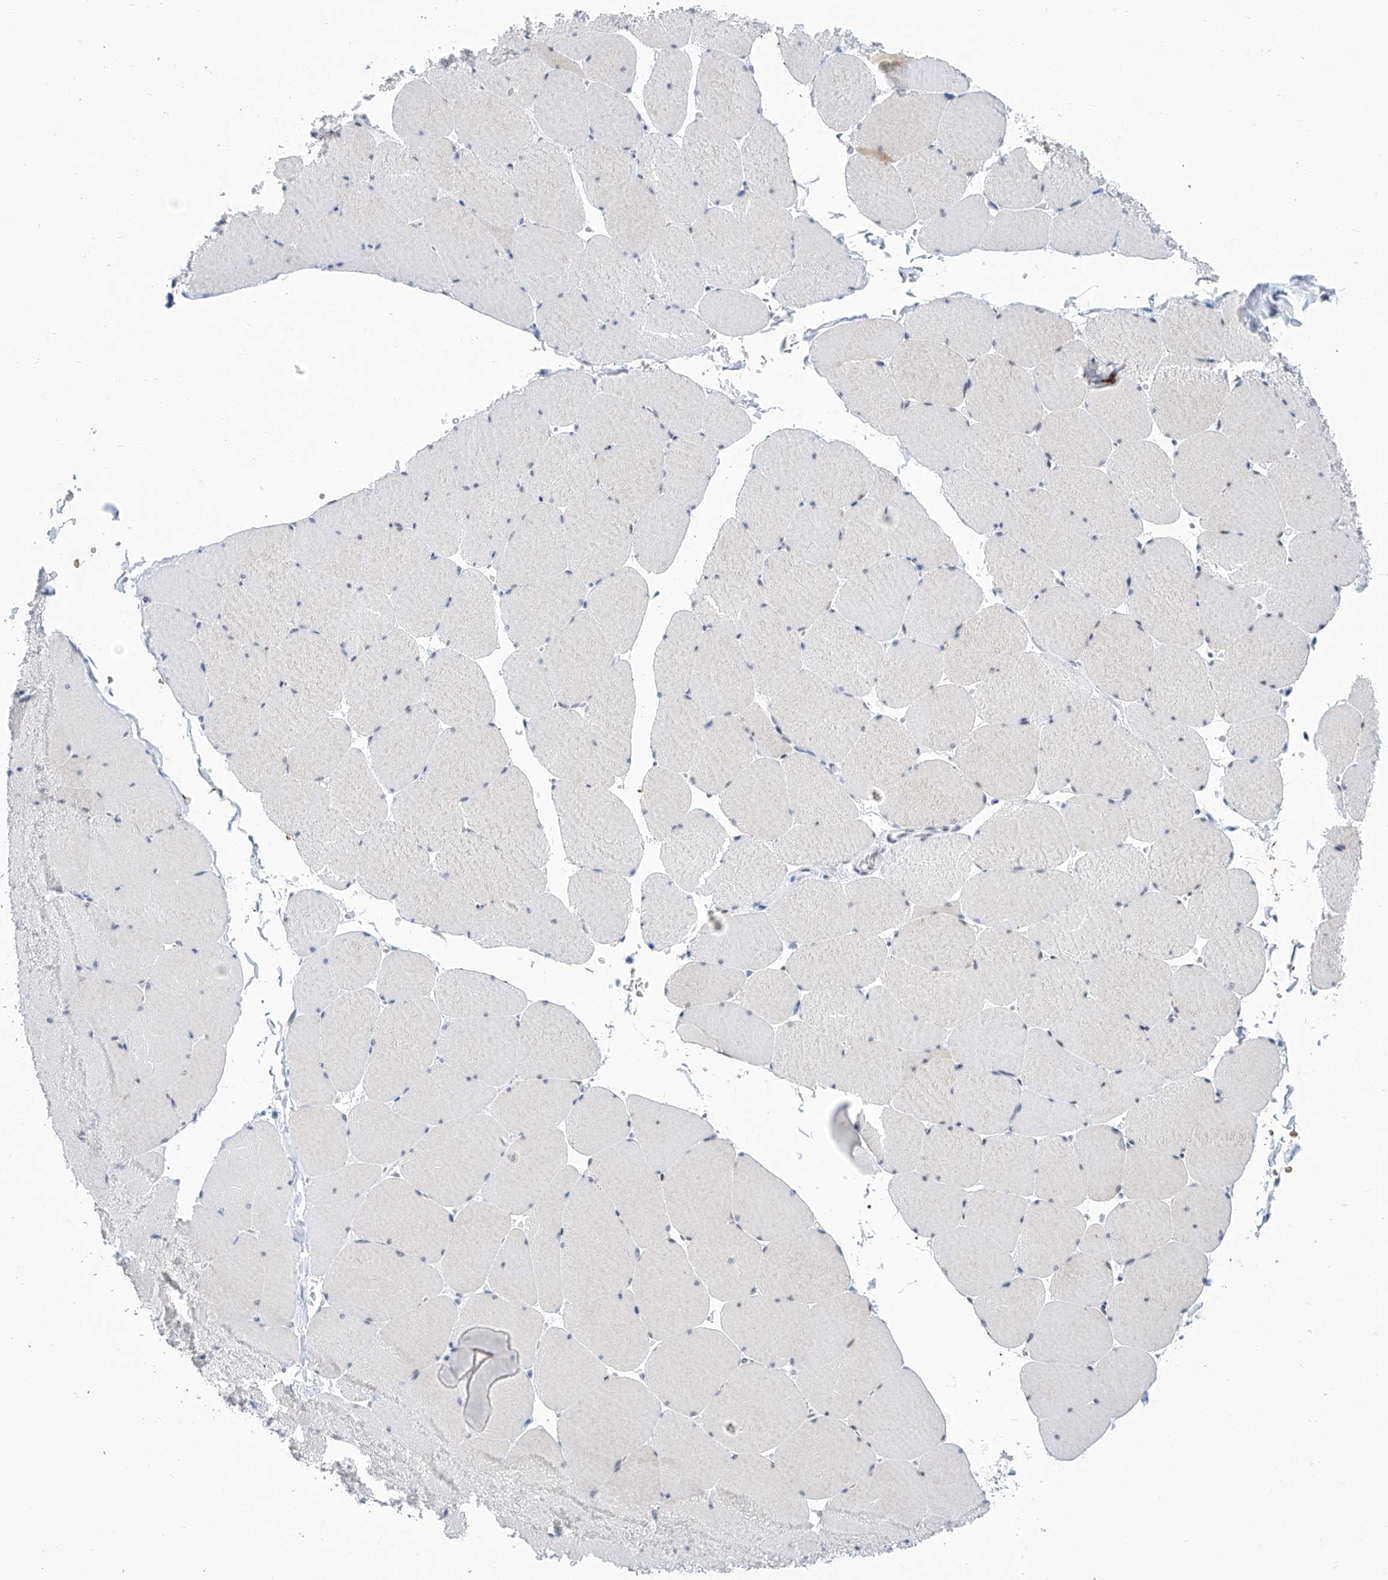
{"staining": {"intensity": "weak", "quantity": "<25%", "location": "cytoplasmic/membranous"}, "tissue": "skeletal muscle", "cell_type": "Myocytes", "image_type": "normal", "snomed": [{"axis": "morphology", "description": "Normal tissue, NOS"}, {"axis": "topography", "description": "Skeletal muscle"}, {"axis": "topography", "description": "Head-Neck"}], "caption": "Protein analysis of unremarkable skeletal muscle displays no significant expression in myocytes.", "gene": "SART1", "patient": {"sex": "male", "age": 66}}